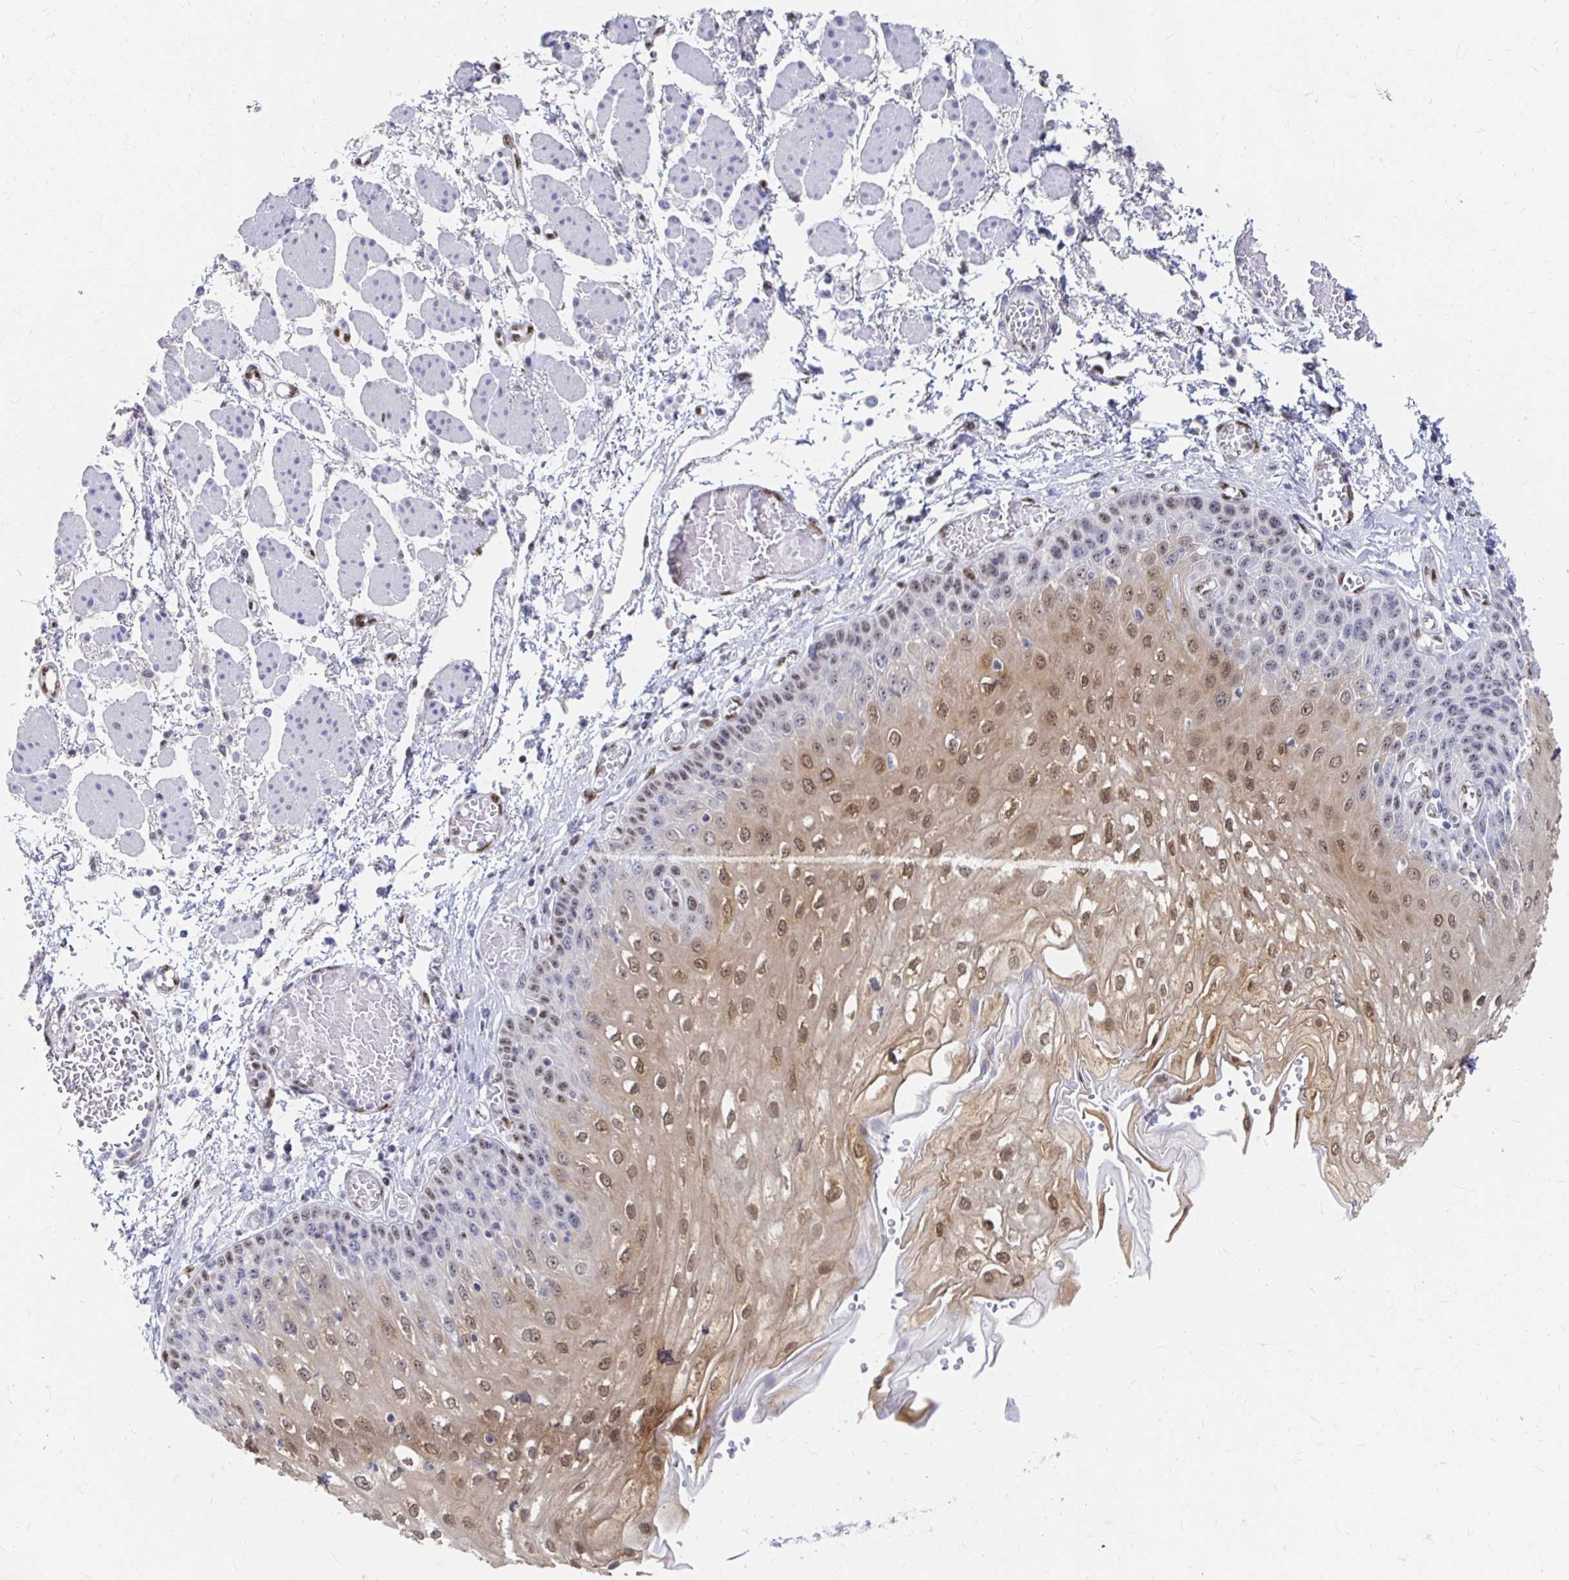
{"staining": {"intensity": "moderate", "quantity": "25%-75%", "location": "cytoplasmic/membranous,nuclear"}, "tissue": "esophagus", "cell_type": "Squamous epithelial cells", "image_type": "normal", "snomed": [{"axis": "morphology", "description": "Normal tissue, NOS"}, {"axis": "morphology", "description": "Adenocarcinoma, NOS"}, {"axis": "topography", "description": "Esophagus"}], "caption": "Human esophagus stained for a protein (brown) exhibits moderate cytoplasmic/membranous,nuclear positive positivity in approximately 25%-75% of squamous epithelial cells.", "gene": "CLIC3", "patient": {"sex": "male", "age": 81}}